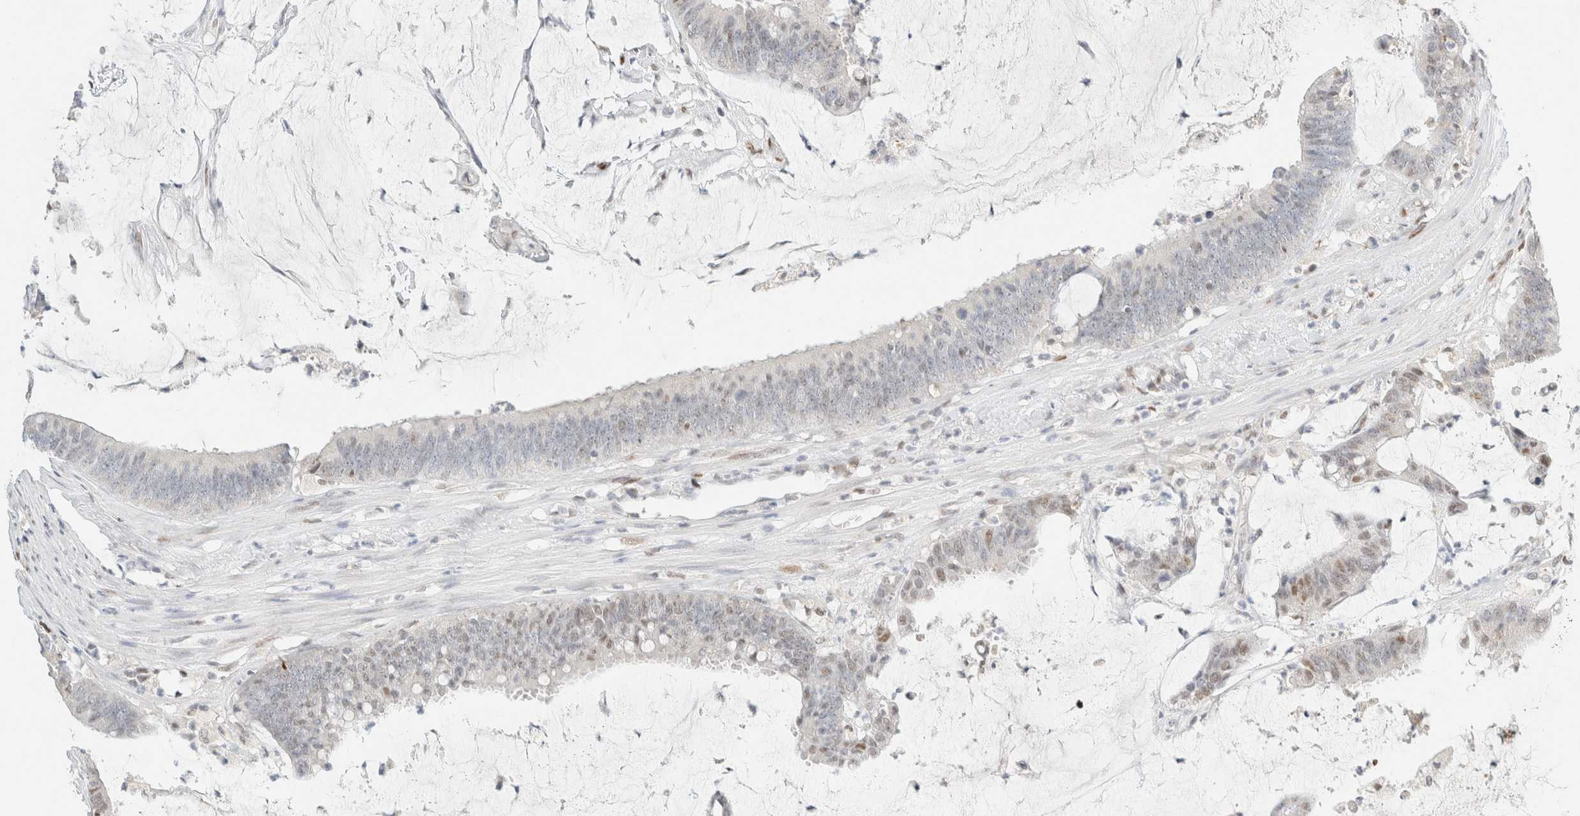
{"staining": {"intensity": "negative", "quantity": "none", "location": "none"}, "tissue": "colorectal cancer", "cell_type": "Tumor cells", "image_type": "cancer", "snomed": [{"axis": "morphology", "description": "Adenocarcinoma, NOS"}, {"axis": "topography", "description": "Rectum"}], "caption": "Tumor cells are negative for brown protein staining in colorectal adenocarcinoma.", "gene": "DDB2", "patient": {"sex": "female", "age": 66}}